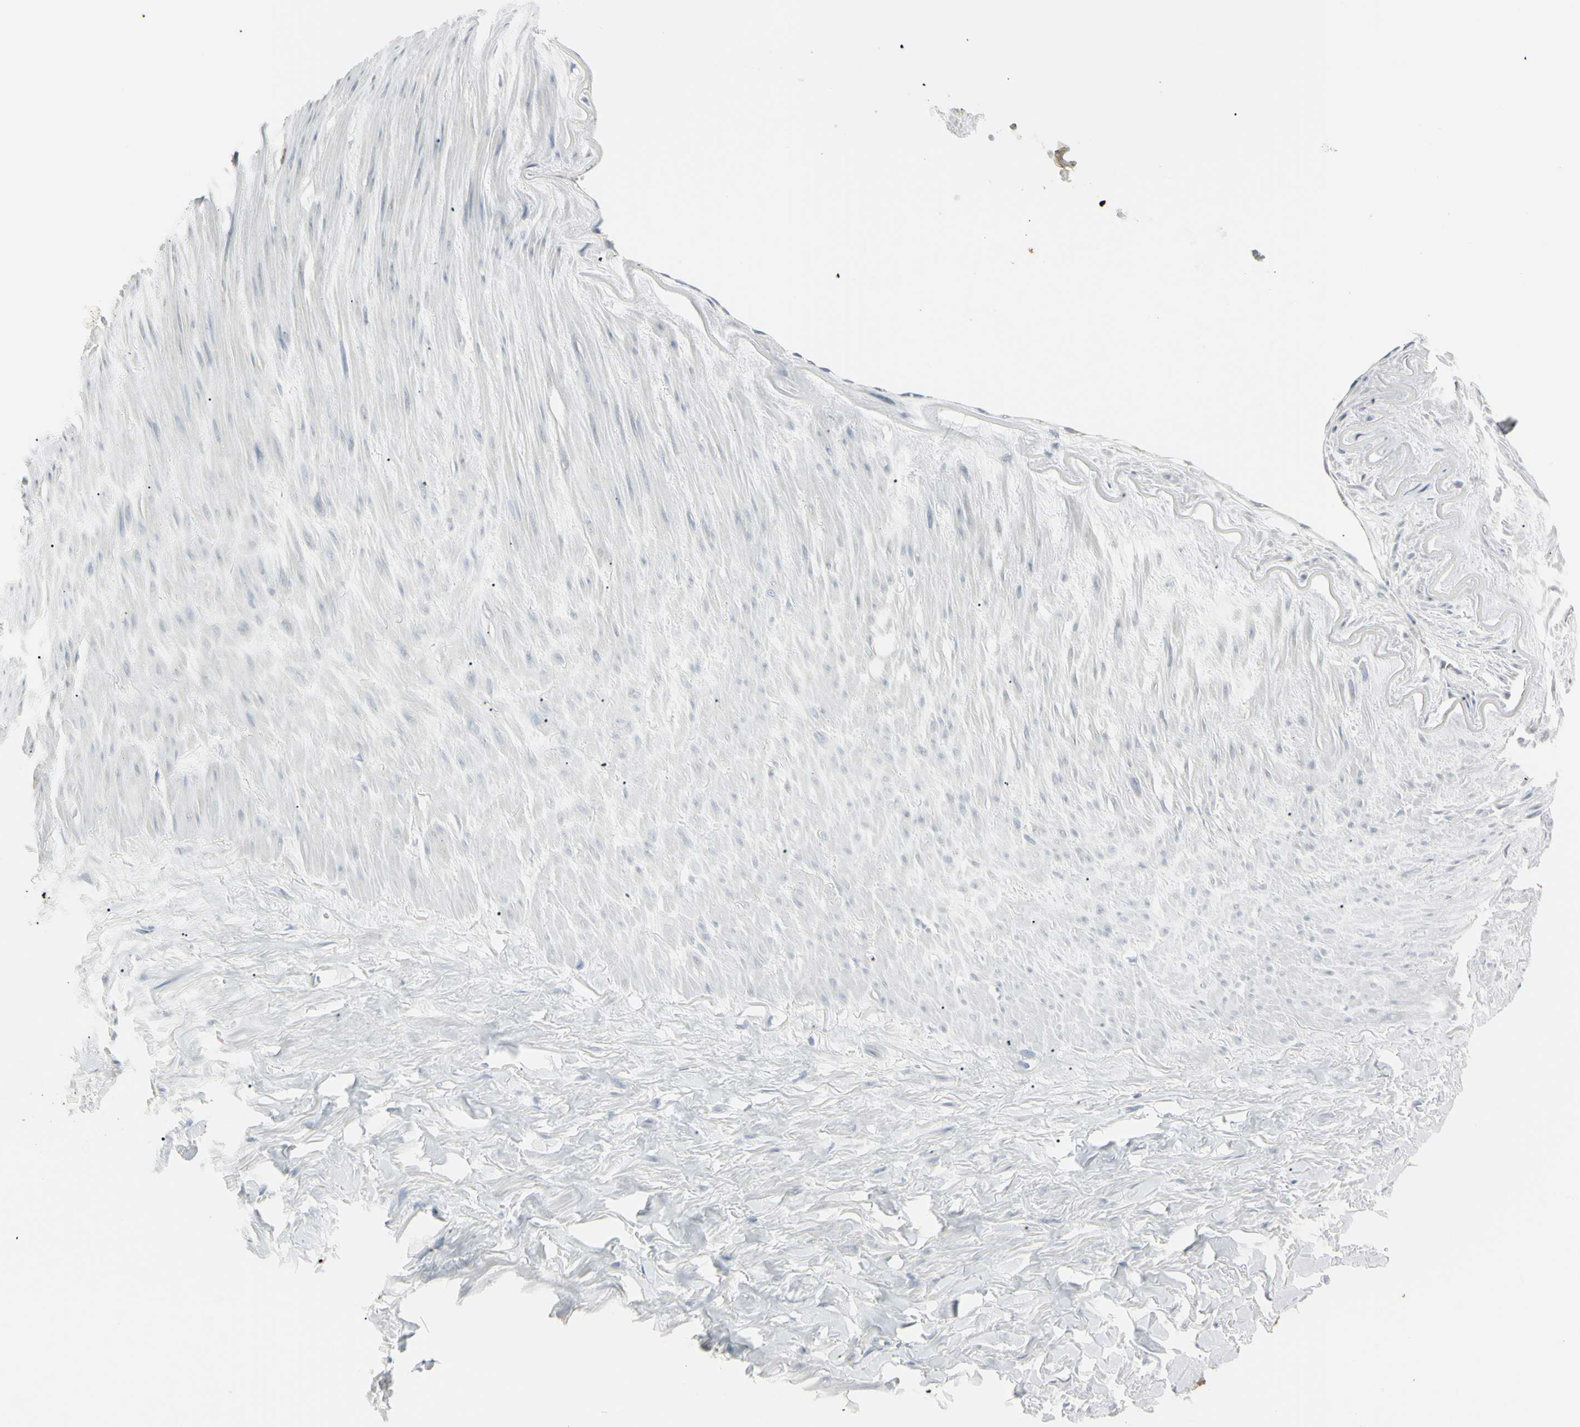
{"staining": {"intensity": "negative", "quantity": "none", "location": "none"}, "tissue": "adipose tissue", "cell_type": "Adipocytes", "image_type": "normal", "snomed": [{"axis": "morphology", "description": "Normal tissue, NOS"}, {"axis": "topography", "description": "Adipose tissue"}, {"axis": "topography", "description": "Peripheral nerve tissue"}], "caption": "This is an immunohistochemistry (IHC) micrograph of unremarkable adipose tissue. There is no staining in adipocytes.", "gene": "PIP", "patient": {"sex": "male", "age": 52}}